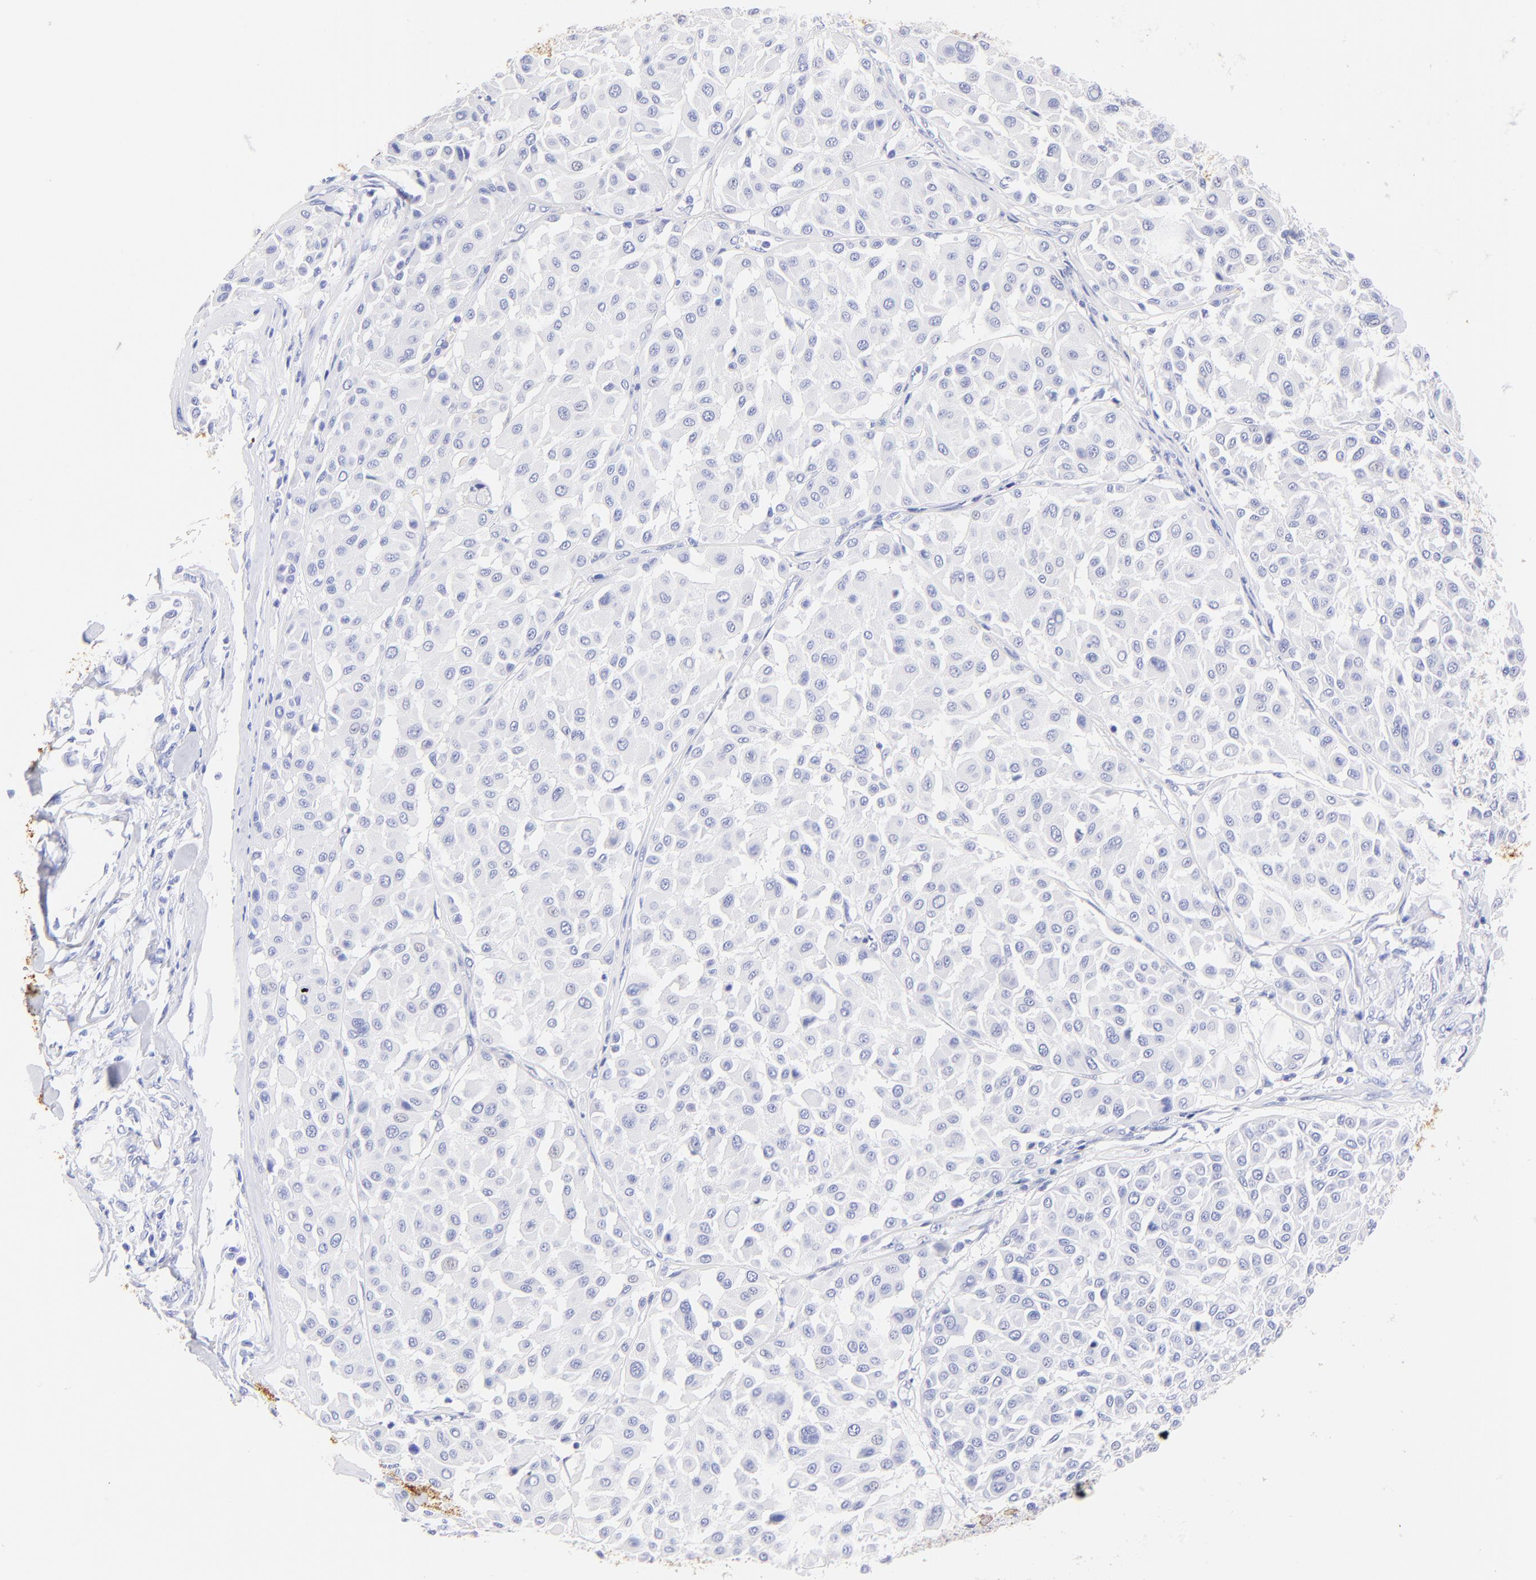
{"staining": {"intensity": "negative", "quantity": "none", "location": "none"}, "tissue": "melanoma", "cell_type": "Tumor cells", "image_type": "cancer", "snomed": [{"axis": "morphology", "description": "Malignant melanoma, Metastatic site"}, {"axis": "topography", "description": "Soft tissue"}], "caption": "Malignant melanoma (metastatic site) stained for a protein using immunohistochemistry (IHC) exhibits no expression tumor cells.", "gene": "KRT19", "patient": {"sex": "male", "age": 41}}